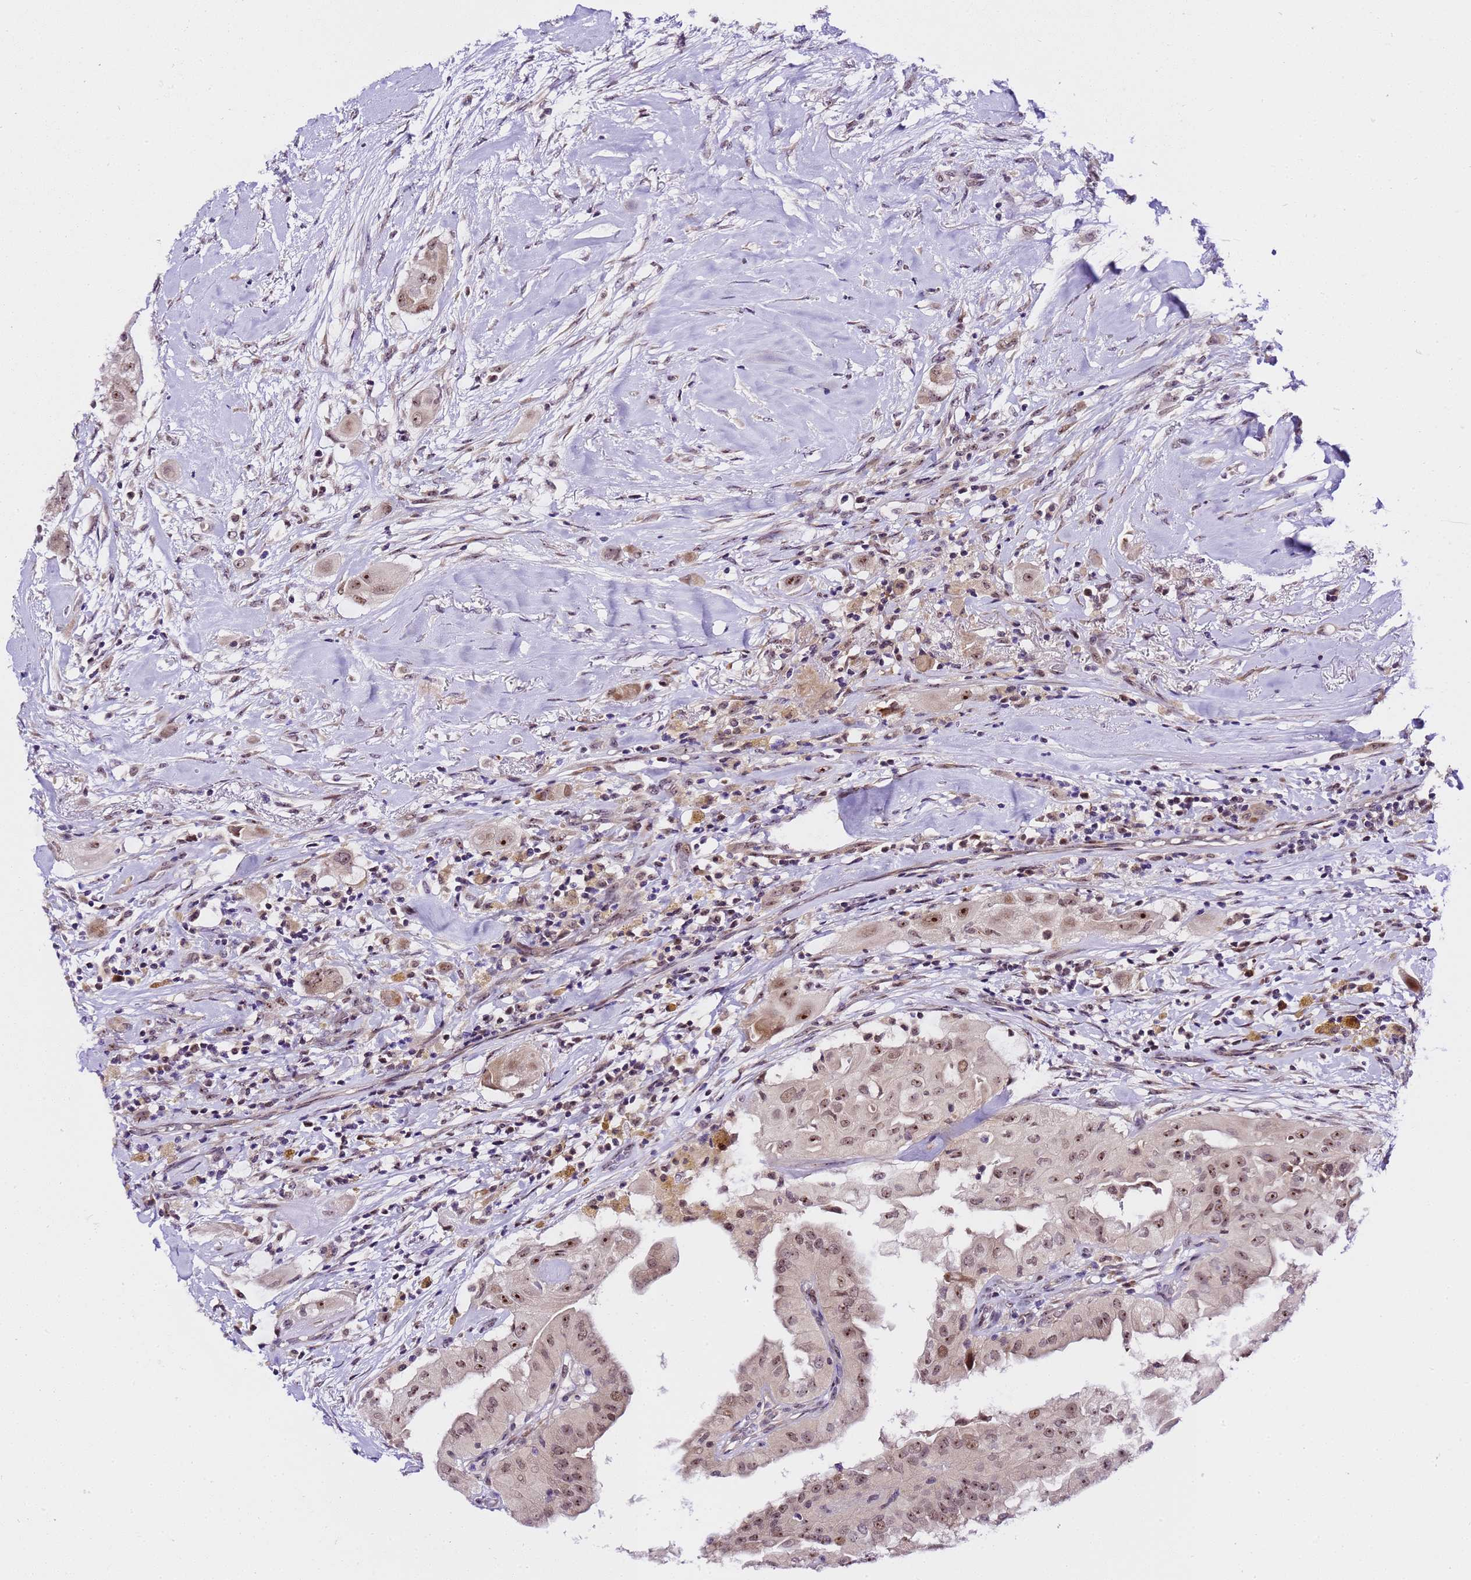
{"staining": {"intensity": "moderate", "quantity": ">75%", "location": "nuclear"}, "tissue": "thyroid cancer", "cell_type": "Tumor cells", "image_type": "cancer", "snomed": [{"axis": "morphology", "description": "Papillary adenocarcinoma, NOS"}, {"axis": "topography", "description": "Thyroid gland"}], "caption": "Thyroid papillary adenocarcinoma tissue displays moderate nuclear positivity in approximately >75% of tumor cells, visualized by immunohistochemistry.", "gene": "SLX4IP", "patient": {"sex": "female", "age": 59}}